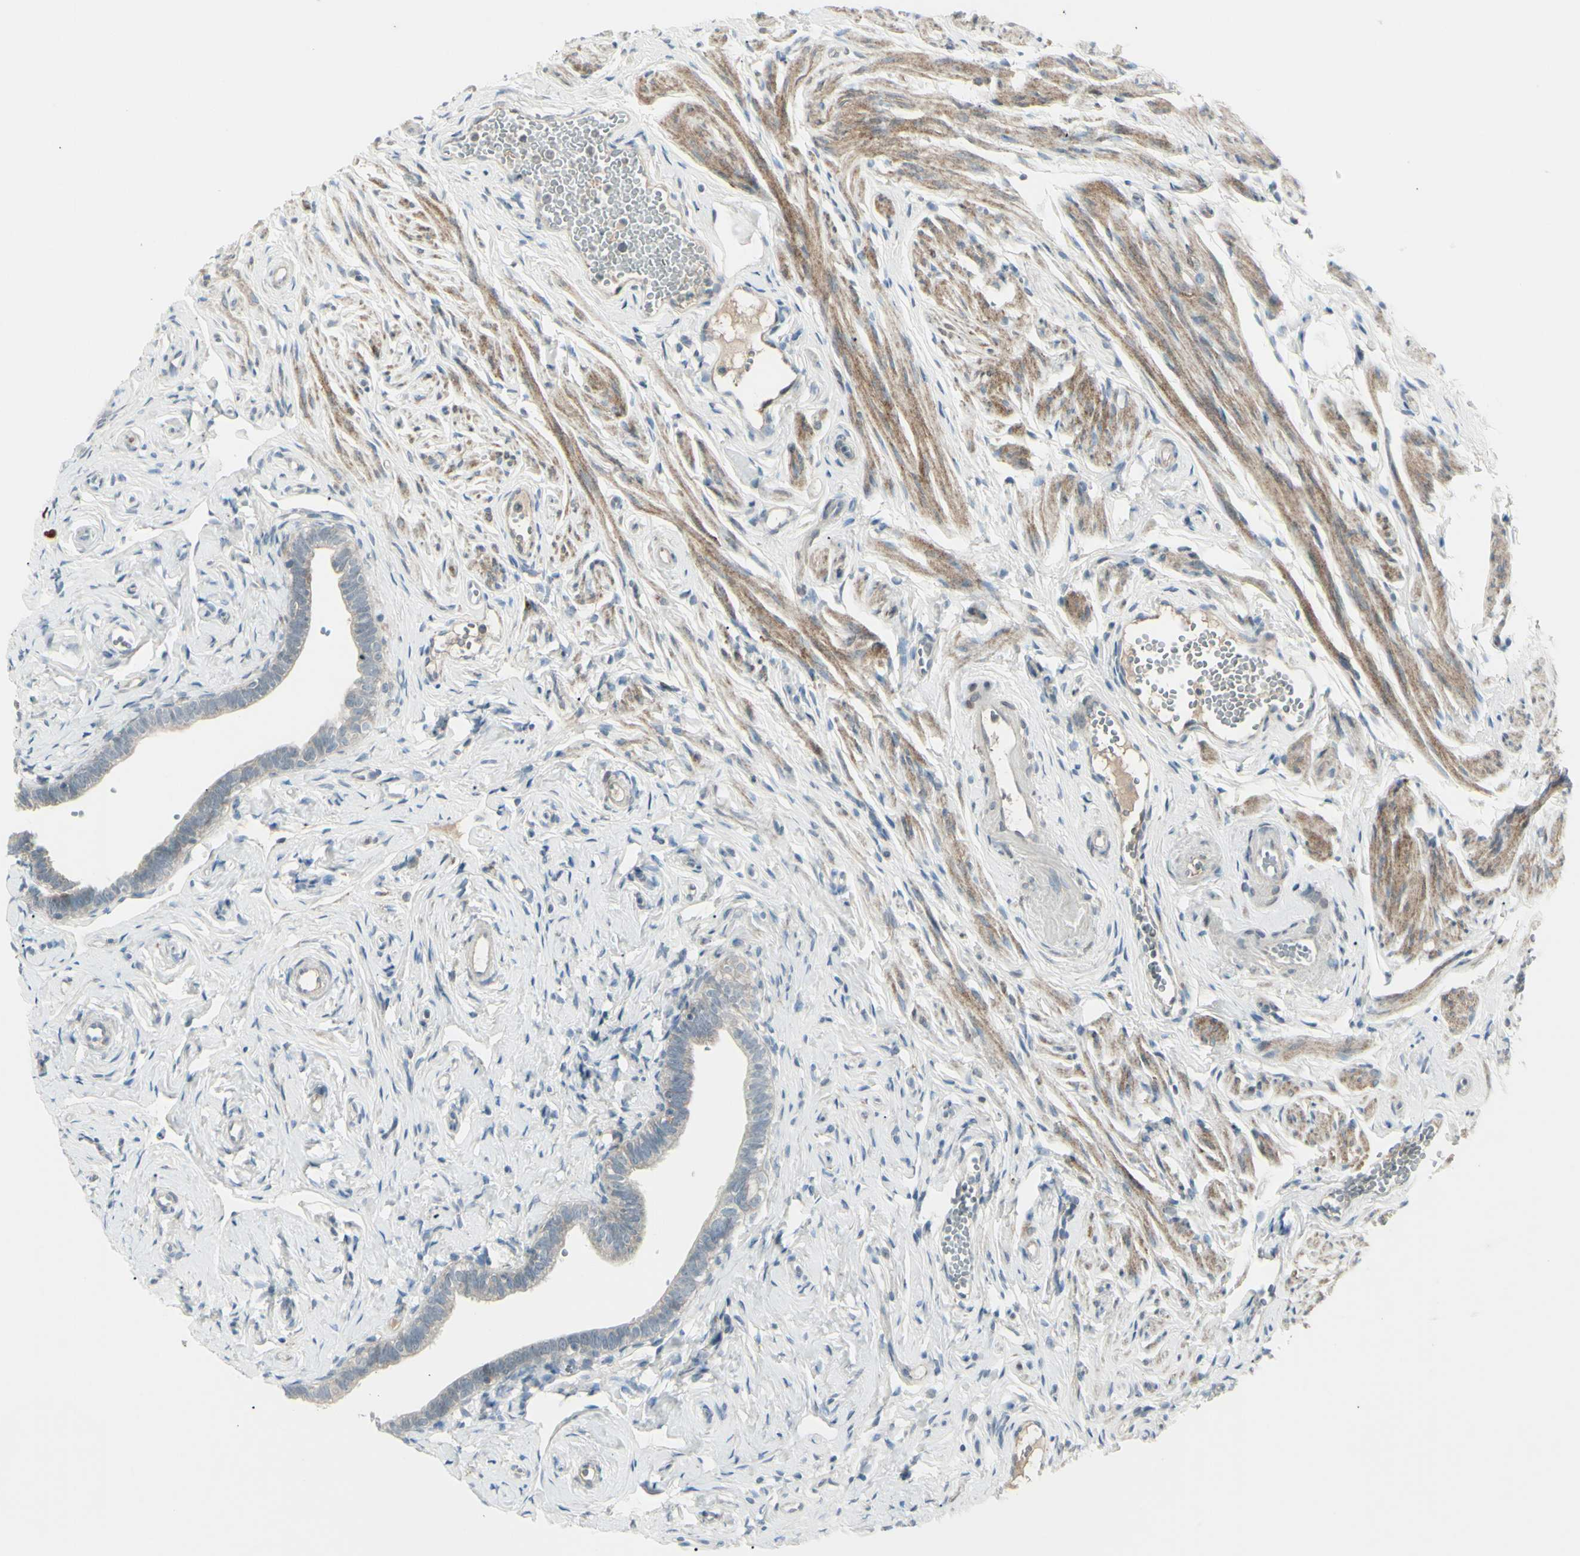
{"staining": {"intensity": "weak", "quantity": ">75%", "location": "cytoplasmic/membranous"}, "tissue": "fallopian tube", "cell_type": "Glandular cells", "image_type": "normal", "snomed": [{"axis": "morphology", "description": "Normal tissue, NOS"}, {"axis": "topography", "description": "Fallopian tube"}], "caption": "This image displays IHC staining of unremarkable human fallopian tube, with low weak cytoplasmic/membranous positivity in approximately >75% of glandular cells.", "gene": "SH3GL2", "patient": {"sex": "female", "age": 71}}